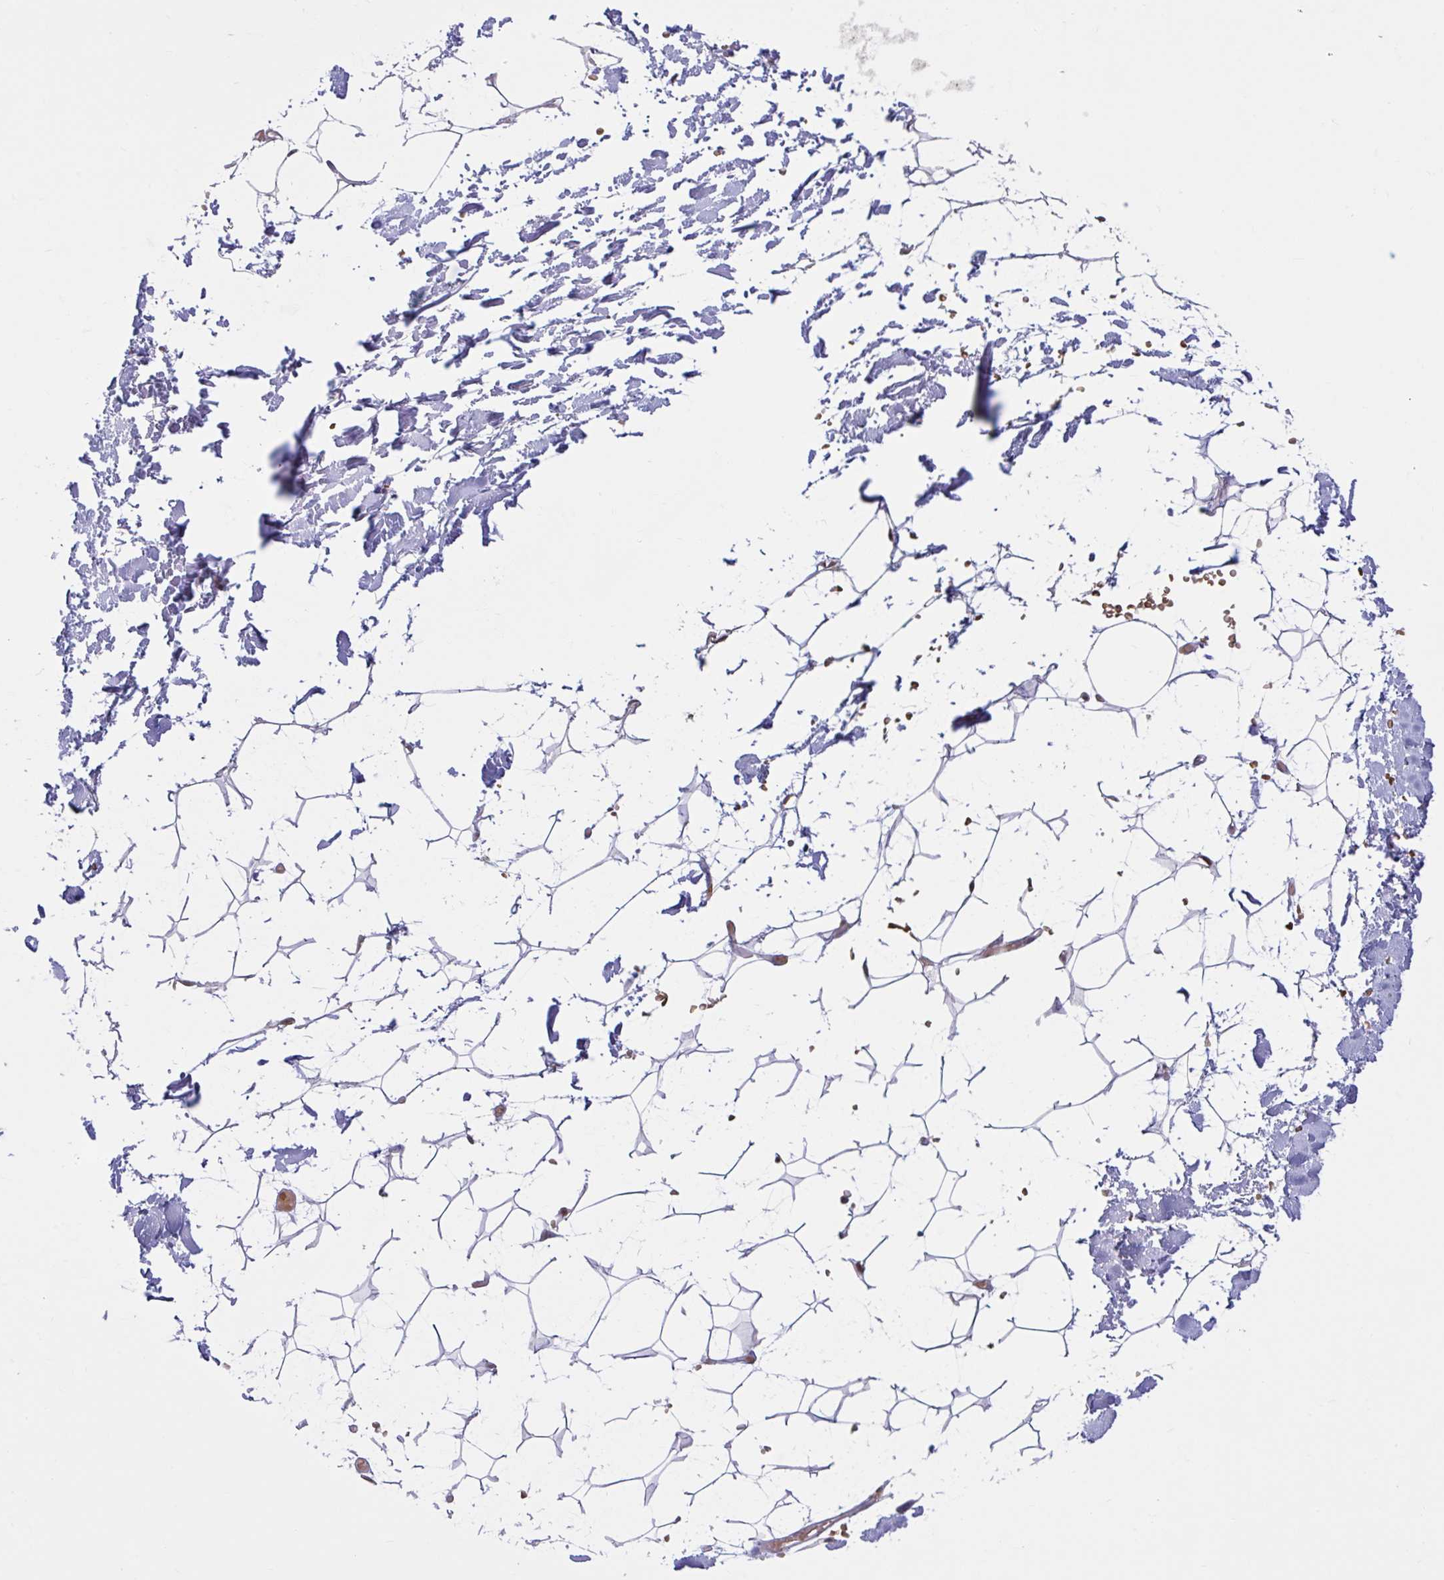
{"staining": {"intensity": "negative", "quantity": "none", "location": "none"}, "tissue": "adipose tissue", "cell_type": "Adipocytes", "image_type": "normal", "snomed": [{"axis": "morphology", "description": "Normal tissue, NOS"}, {"axis": "topography", "description": "Skin"}, {"axis": "topography", "description": "Peripheral nerve tissue"}], "caption": "IHC micrograph of benign adipose tissue: adipose tissue stained with DAB exhibits no significant protein expression in adipocytes. Nuclei are stained in blue.", "gene": "HMBS", "patient": {"sex": "female", "age": 56}}